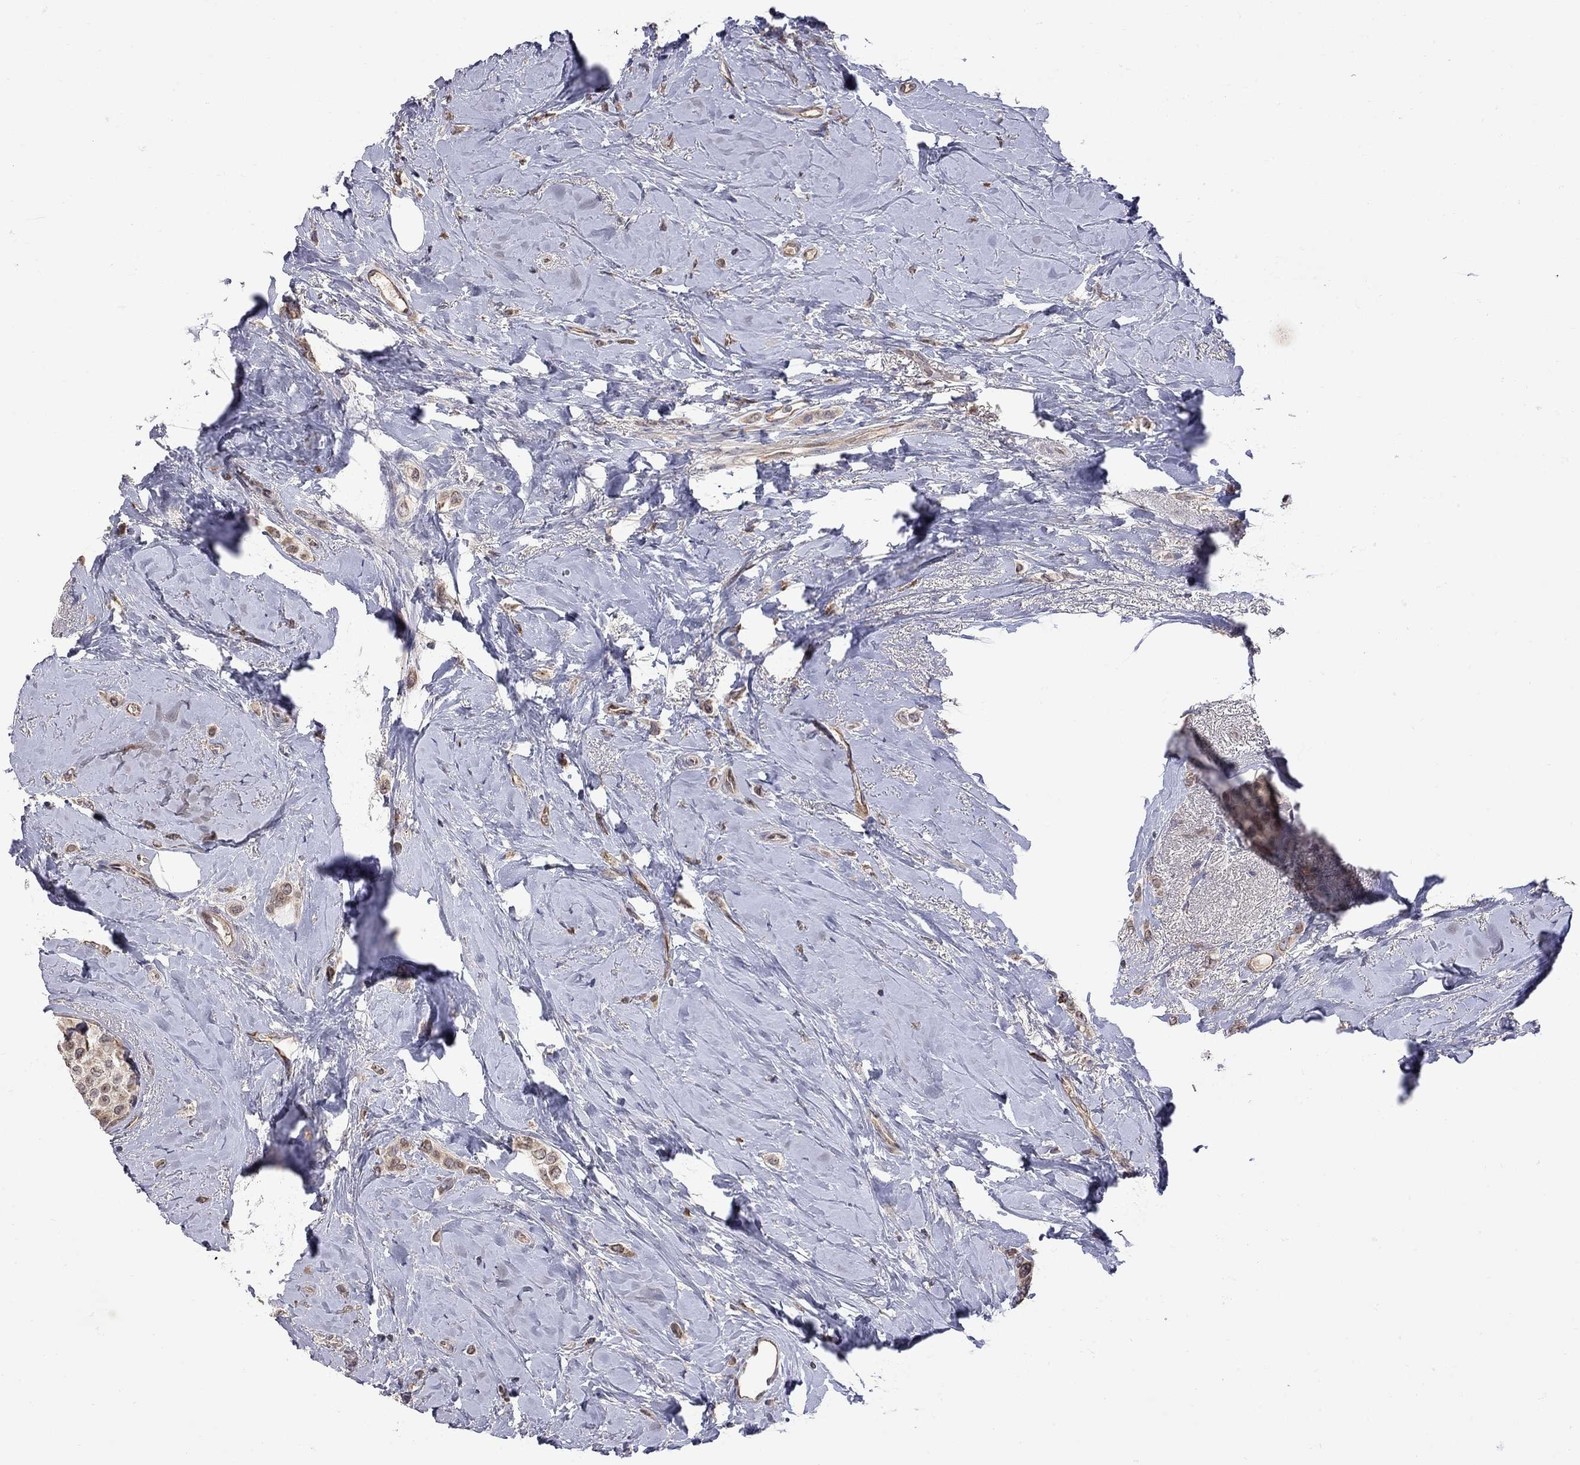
{"staining": {"intensity": "weak", "quantity": "25%-75%", "location": "cytoplasmic/membranous"}, "tissue": "breast cancer", "cell_type": "Tumor cells", "image_type": "cancer", "snomed": [{"axis": "morphology", "description": "Lobular carcinoma"}, {"axis": "topography", "description": "Breast"}], "caption": "A micrograph showing weak cytoplasmic/membranous positivity in approximately 25%-75% of tumor cells in breast lobular carcinoma, as visualized by brown immunohistochemical staining.", "gene": "ABI3", "patient": {"sex": "female", "age": 66}}